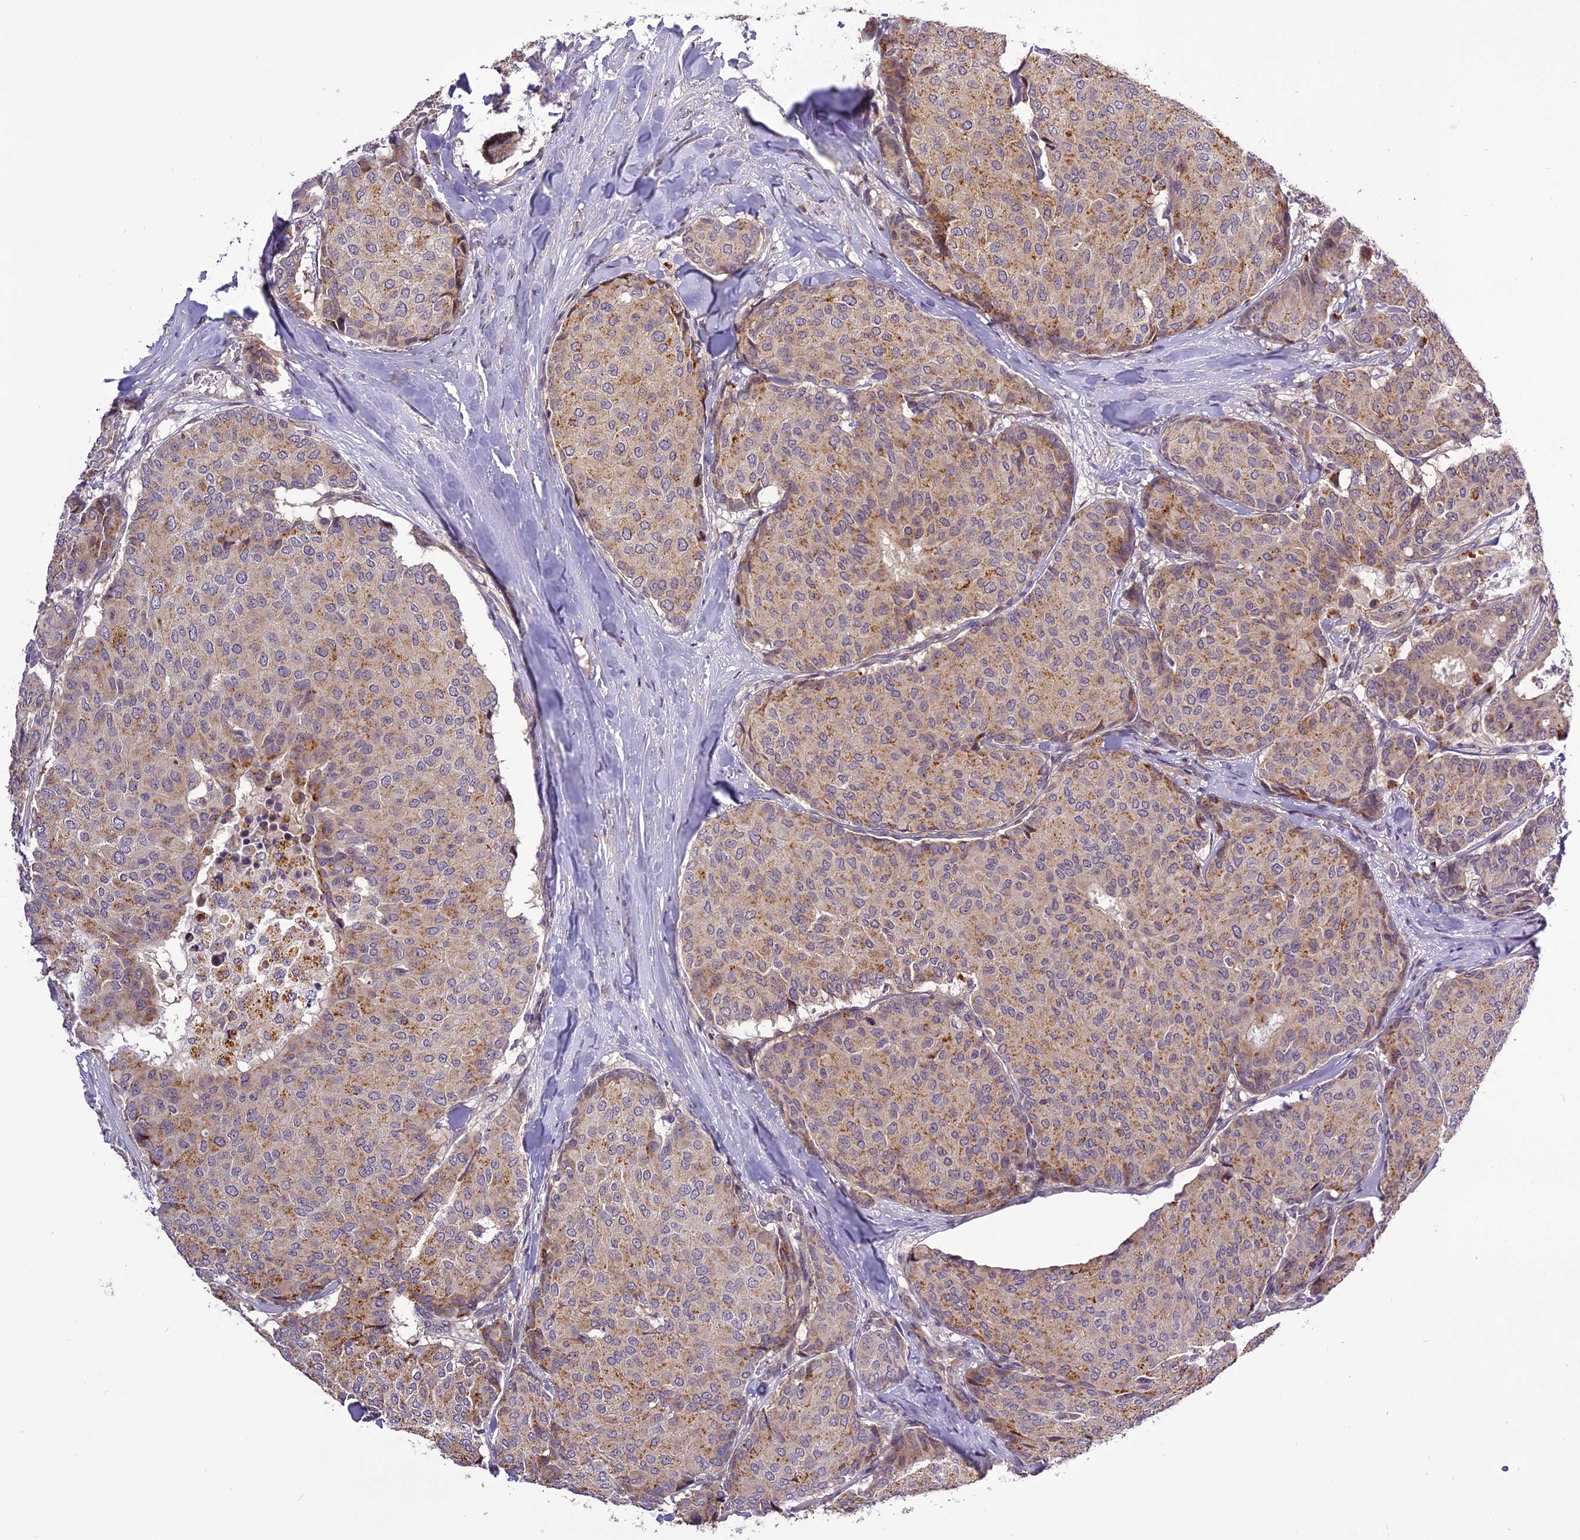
{"staining": {"intensity": "moderate", "quantity": "25%-75%", "location": "cytoplasmic/membranous"}, "tissue": "breast cancer", "cell_type": "Tumor cells", "image_type": "cancer", "snomed": [{"axis": "morphology", "description": "Duct carcinoma"}, {"axis": "topography", "description": "Breast"}], "caption": "Breast intraductal carcinoma stained with DAB IHC exhibits medium levels of moderate cytoplasmic/membranous staining in about 25%-75% of tumor cells.", "gene": "FNIP2", "patient": {"sex": "female", "age": 75}}